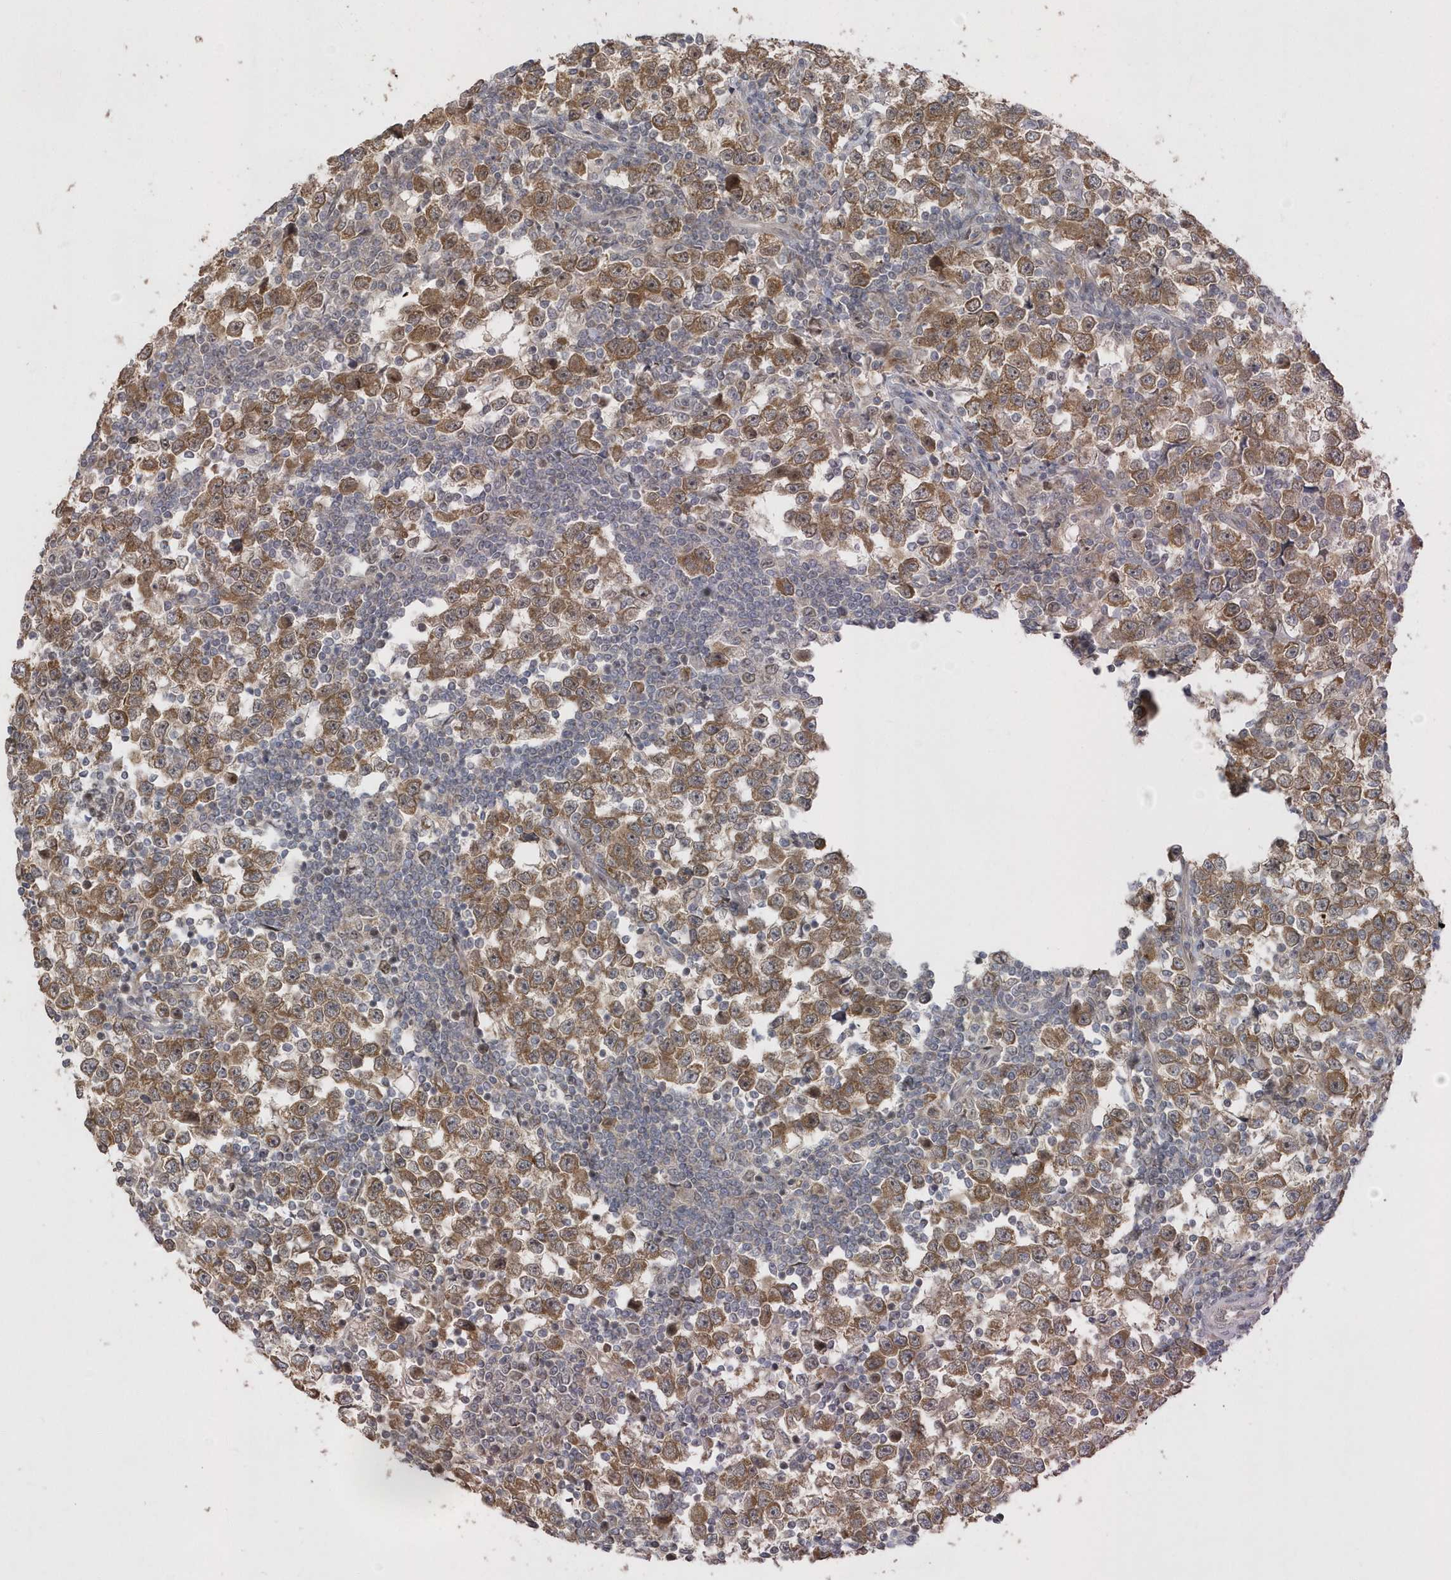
{"staining": {"intensity": "strong", "quantity": ">75%", "location": "cytoplasmic/membranous"}, "tissue": "testis cancer", "cell_type": "Tumor cells", "image_type": "cancer", "snomed": [{"axis": "morphology", "description": "Normal tissue, NOS"}, {"axis": "morphology", "description": "Seminoma, NOS"}, {"axis": "topography", "description": "Testis"}], "caption": "Protein analysis of testis cancer (seminoma) tissue exhibits strong cytoplasmic/membranous positivity in approximately >75% of tumor cells. The staining was performed using DAB (3,3'-diaminobenzidine), with brown indicating positive protein expression. Nuclei are stained blue with hematoxylin.", "gene": "TRAIP", "patient": {"sex": "male", "age": 43}}